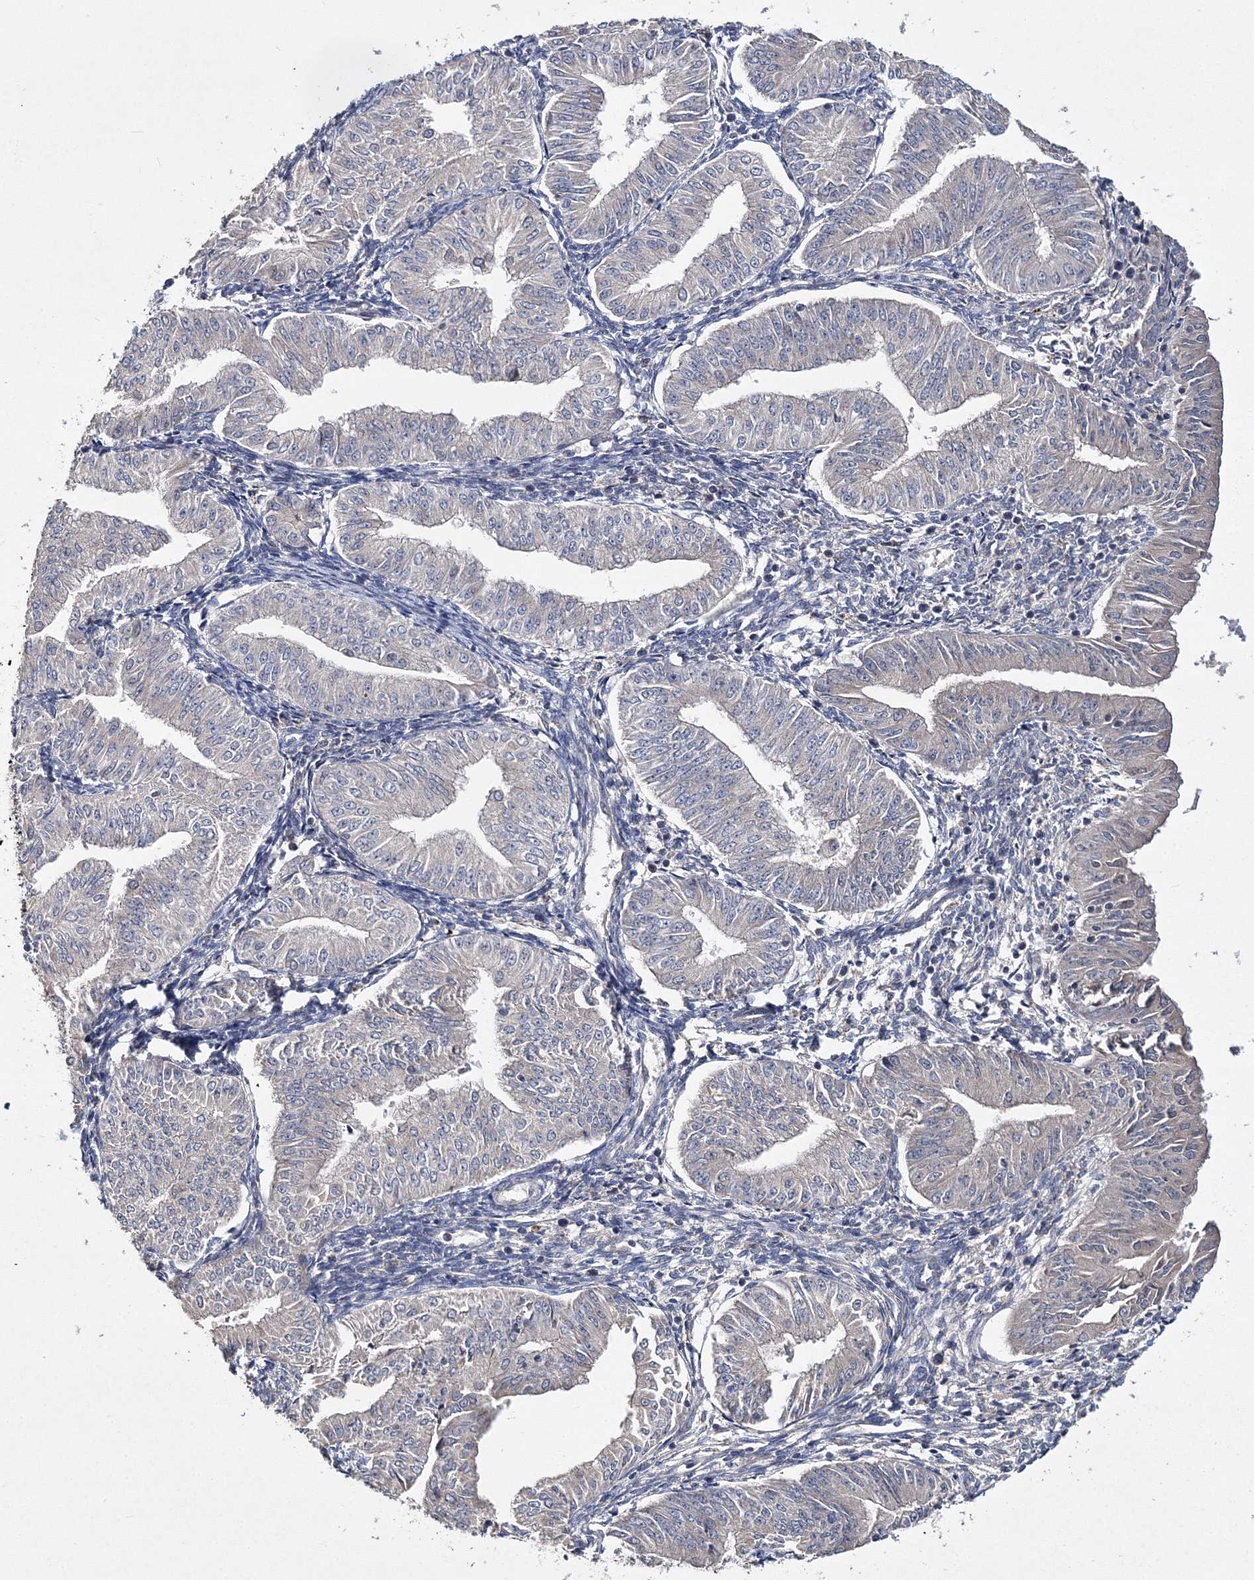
{"staining": {"intensity": "negative", "quantity": "none", "location": "none"}, "tissue": "endometrial cancer", "cell_type": "Tumor cells", "image_type": "cancer", "snomed": [{"axis": "morphology", "description": "Normal tissue, NOS"}, {"axis": "morphology", "description": "Adenocarcinoma, NOS"}, {"axis": "topography", "description": "Endometrium"}], "caption": "Tumor cells are negative for protein expression in human endometrial adenocarcinoma.", "gene": "GJB5", "patient": {"sex": "female", "age": 53}}